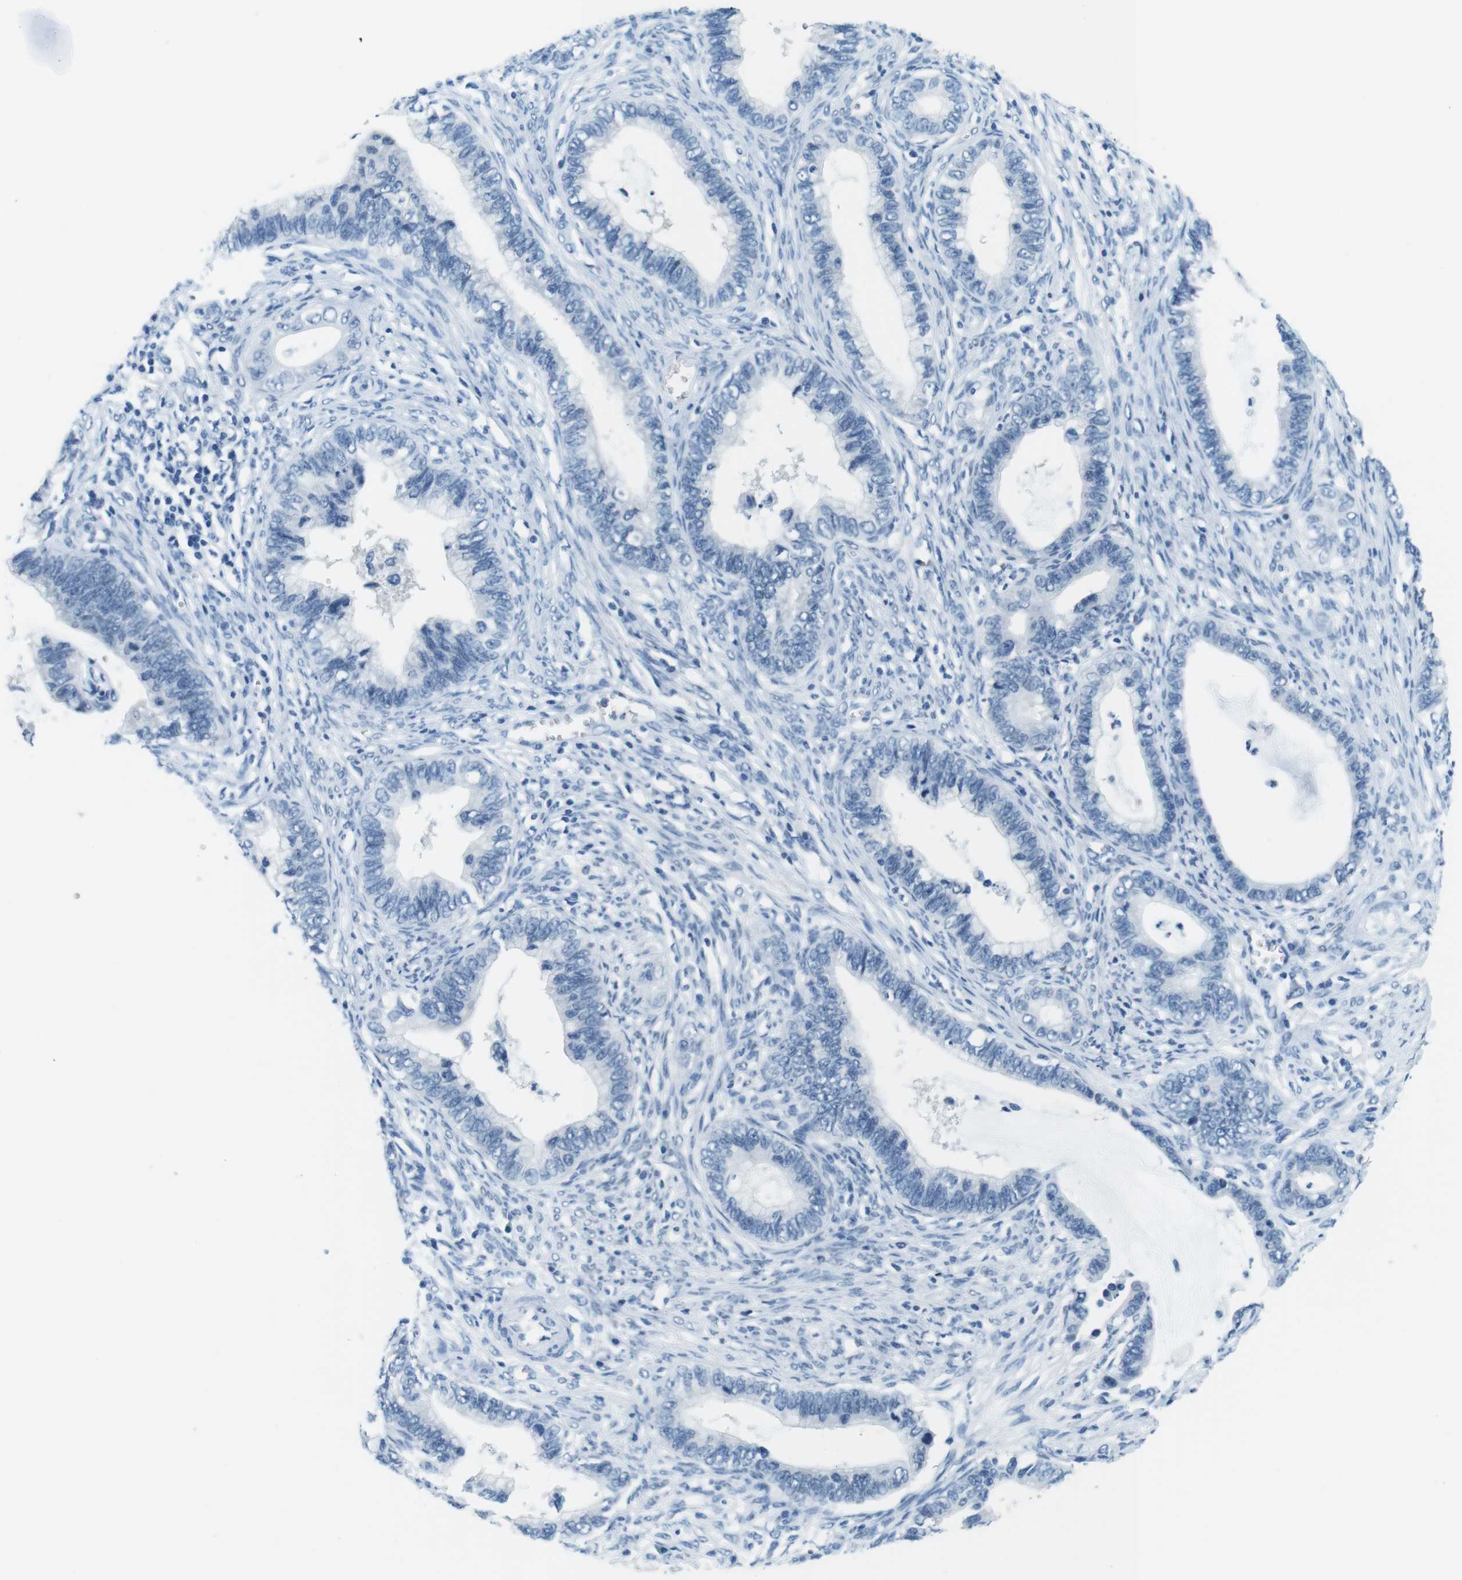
{"staining": {"intensity": "negative", "quantity": "none", "location": "none"}, "tissue": "cervical cancer", "cell_type": "Tumor cells", "image_type": "cancer", "snomed": [{"axis": "morphology", "description": "Adenocarcinoma, NOS"}, {"axis": "topography", "description": "Cervix"}], "caption": "An immunohistochemistry image of cervical cancer is shown. There is no staining in tumor cells of cervical cancer. The staining is performed using DAB (3,3'-diaminobenzidine) brown chromogen with nuclei counter-stained in using hematoxylin.", "gene": "TFAP2C", "patient": {"sex": "female", "age": 44}}